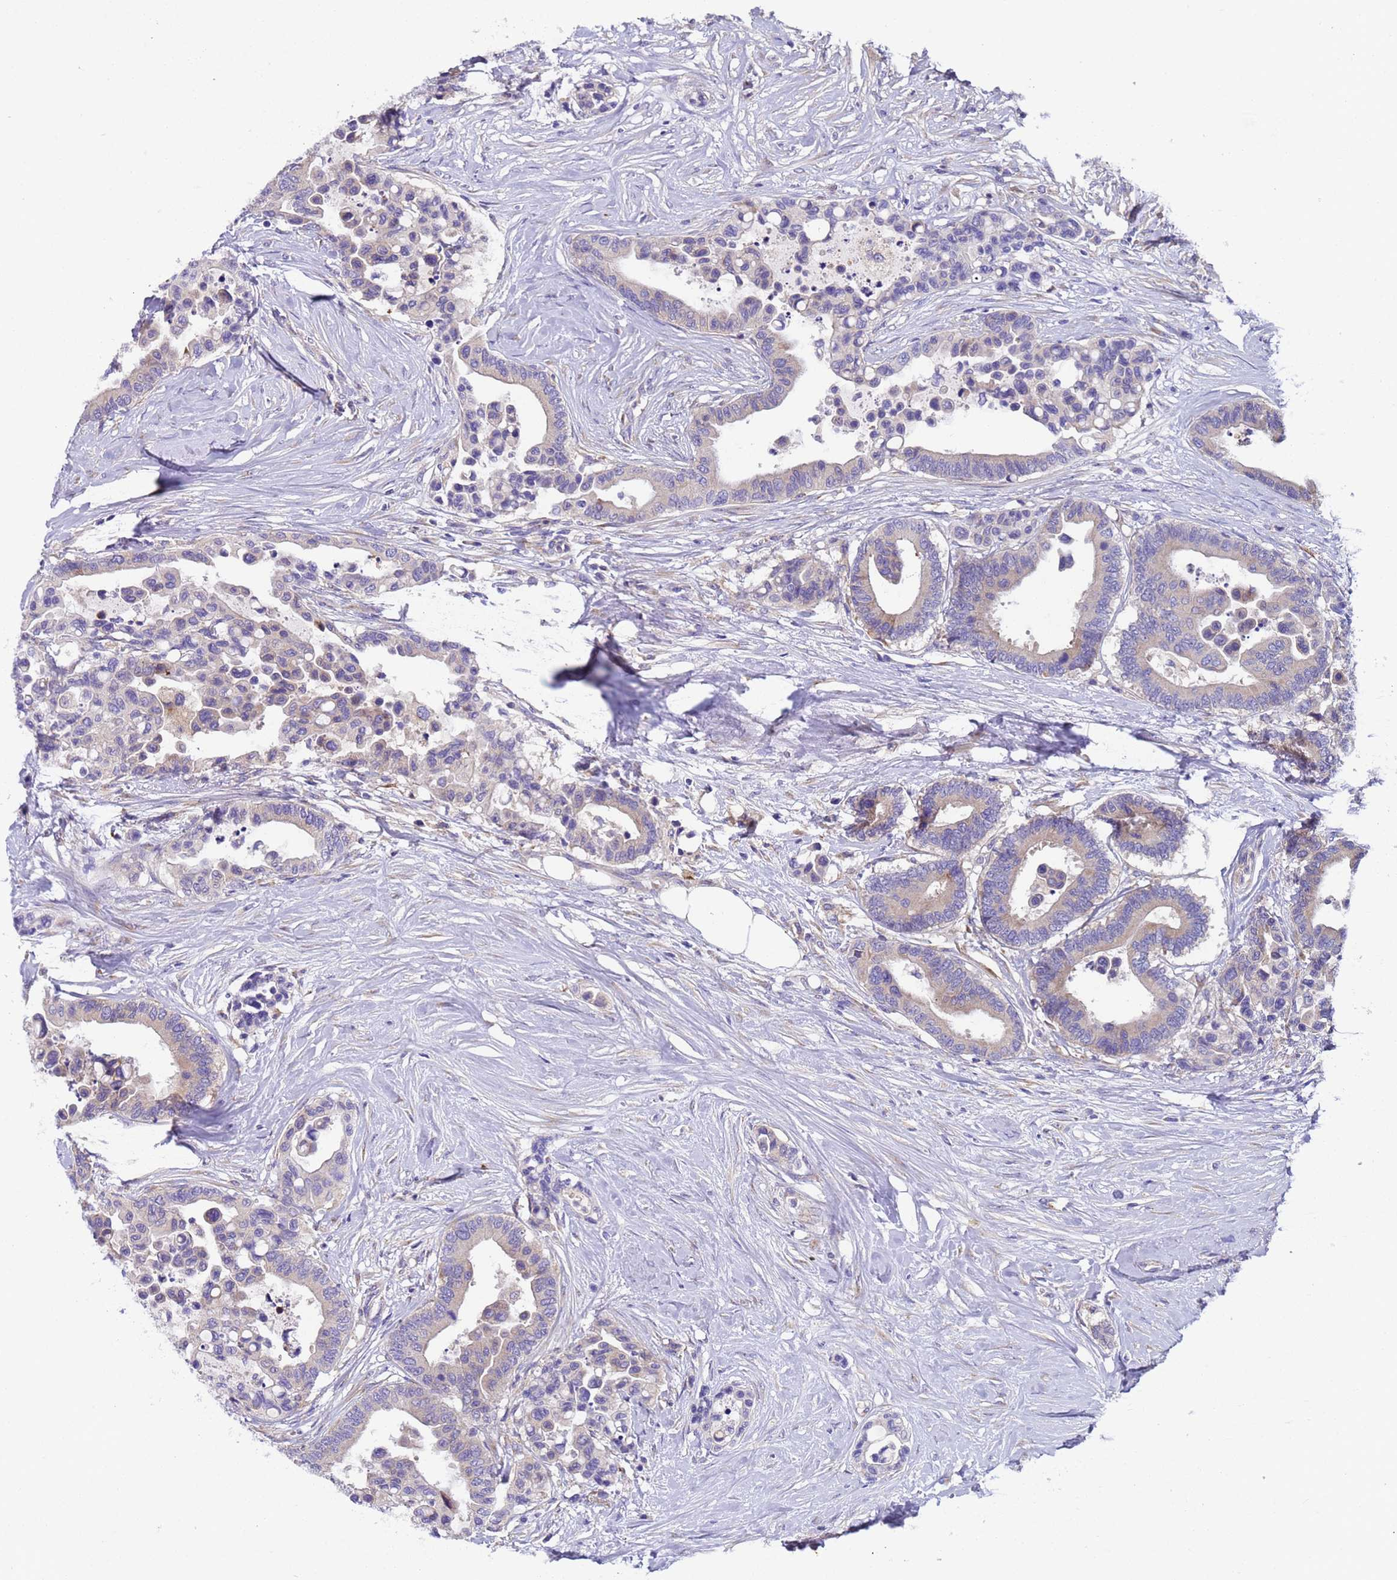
{"staining": {"intensity": "weak", "quantity": "<25%", "location": "cytoplasmic/membranous"}, "tissue": "colorectal cancer", "cell_type": "Tumor cells", "image_type": "cancer", "snomed": [{"axis": "morphology", "description": "Adenocarcinoma, NOS"}, {"axis": "topography", "description": "Colon"}], "caption": "A high-resolution image shows immunohistochemistry (IHC) staining of adenocarcinoma (colorectal), which reveals no significant staining in tumor cells. (DAB IHC, high magnification).", "gene": "PAQR7", "patient": {"sex": "male", "age": 82}}